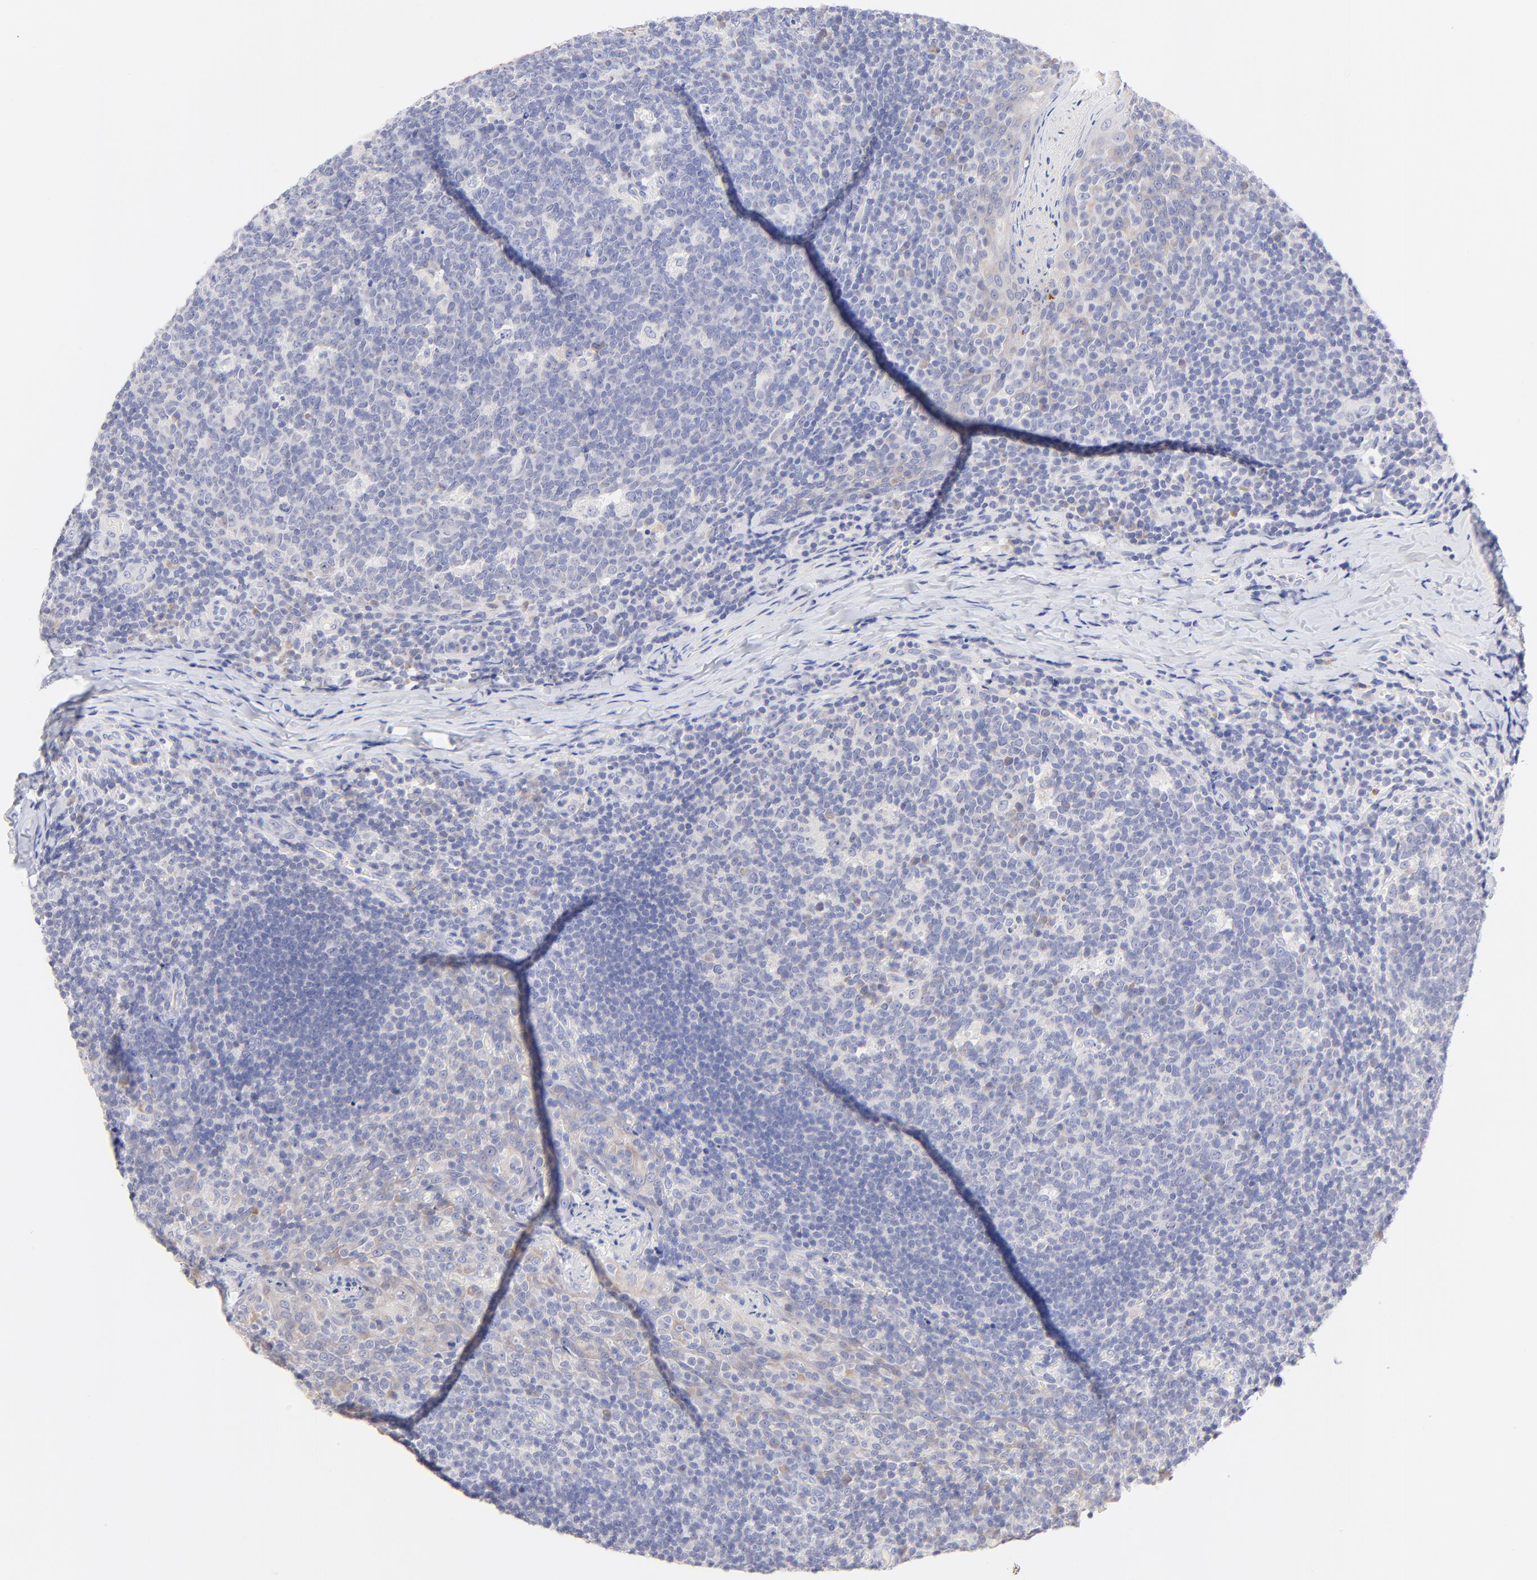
{"staining": {"intensity": "negative", "quantity": "none", "location": "none"}, "tissue": "tonsil", "cell_type": "Germinal center cells", "image_type": "normal", "snomed": [{"axis": "morphology", "description": "Normal tissue, NOS"}, {"axis": "topography", "description": "Tonsil"}], "caption": "IHC histopathology image of normal tonsil: tonsil stained with DAB reveals no significant protein expression in germinal center cells. (Brightfield microscopy of DAB immunohistochemistry at high magnification).", "gene": "EBP", "patient": {"sex": "male", "age": 17}}